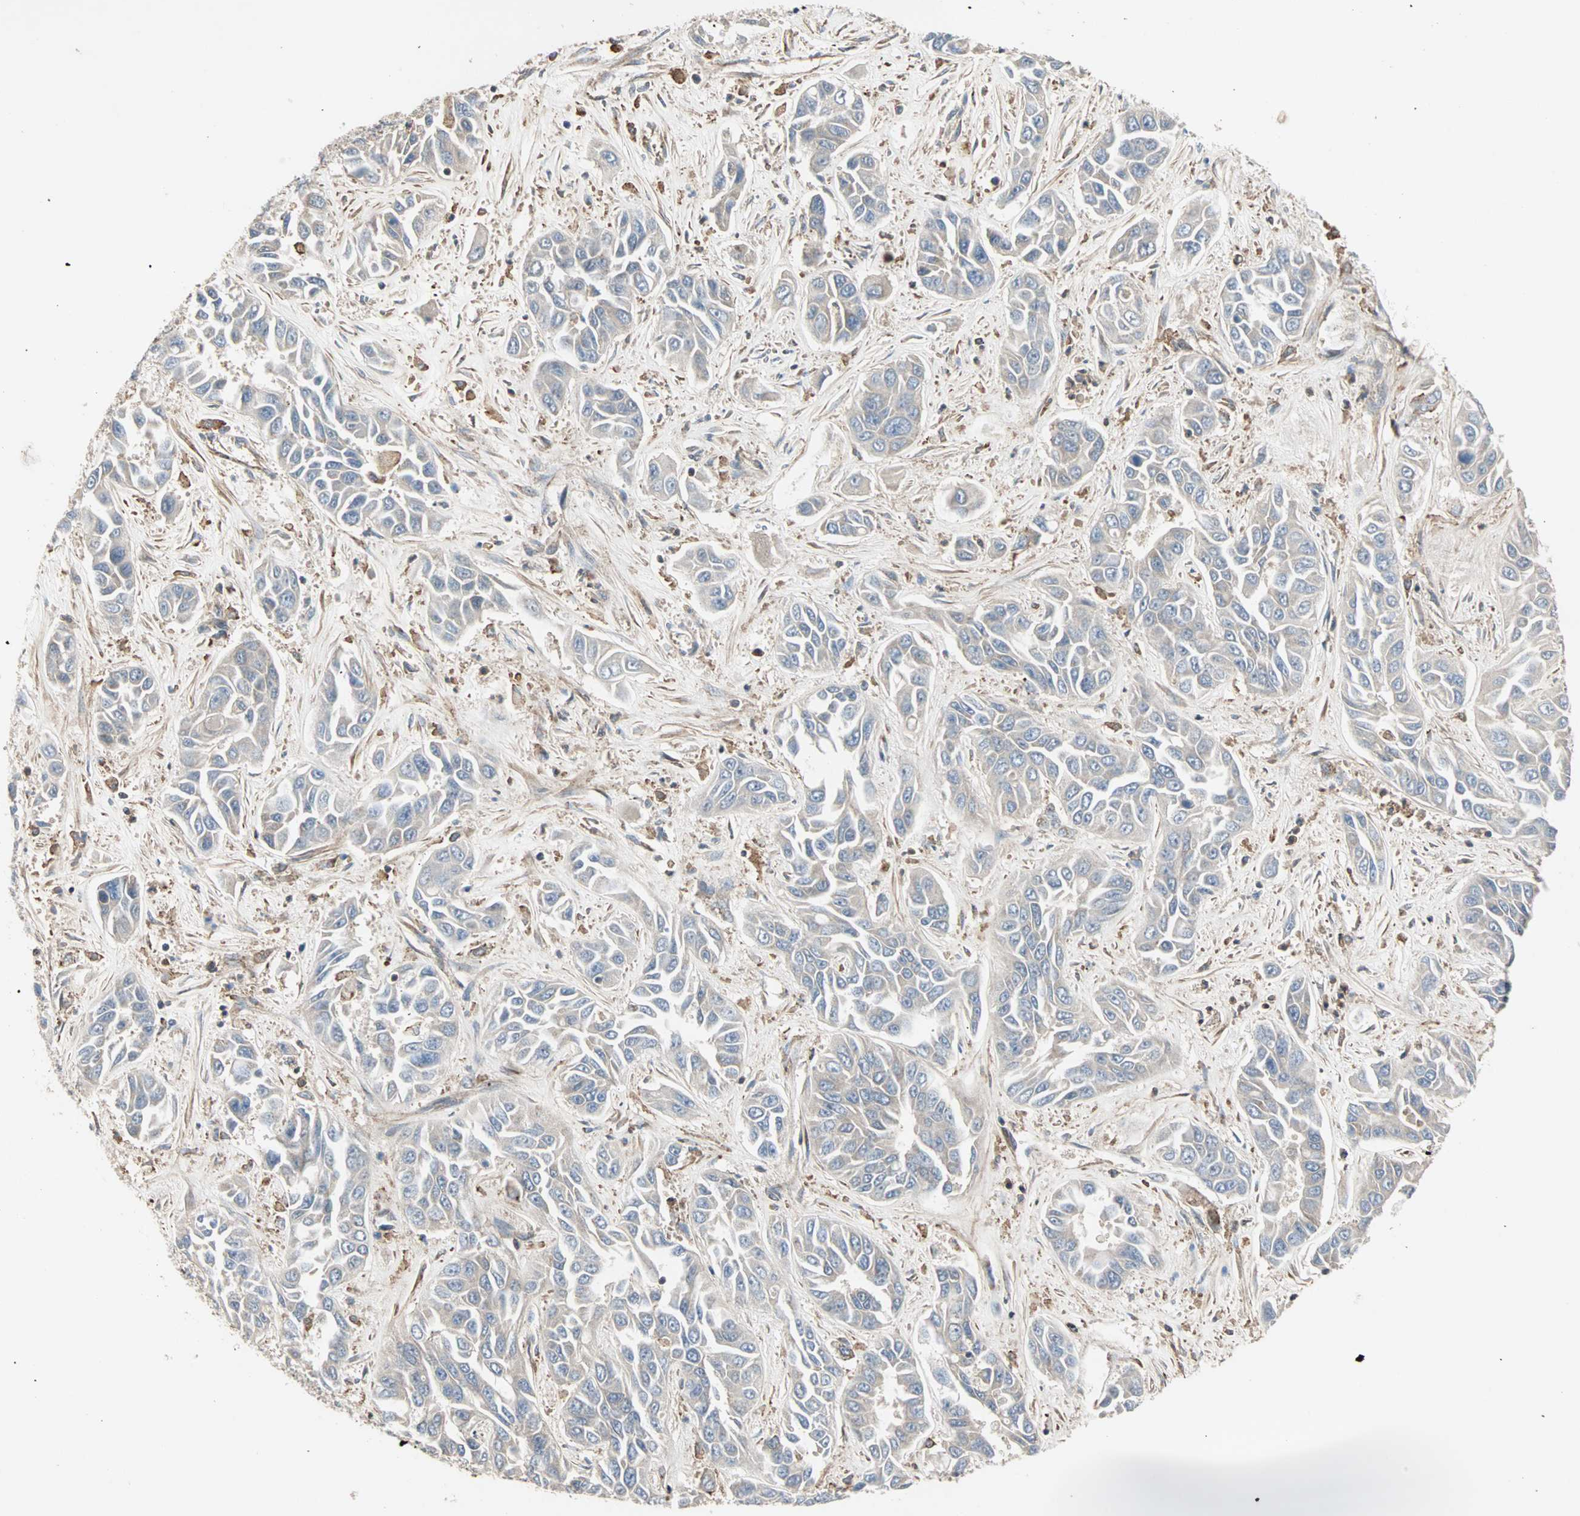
{"staining": {"intensity": "weak", "quantity": "<25%", "location": "cytoplasmic/membranous"}, "tissue": "liver cancer", "cell_type": "Tumor cells", "image_type": "cancer", "snomed": [{"axis": "morphology", "description": "Cholangiocarcinoma"}, {"axis": "topography", "description": "Liver"}], "caption": "A high-resolution image shows immunohistochemistry staining of cholangiocarcinoma (liver), which shows no significant positivity in tumor cells. (DAB (3,3'-diaminobenzidine) IHC, high magnification).", "gene": "GNAI2", "patient": {"sex": "female", "age": 52}}